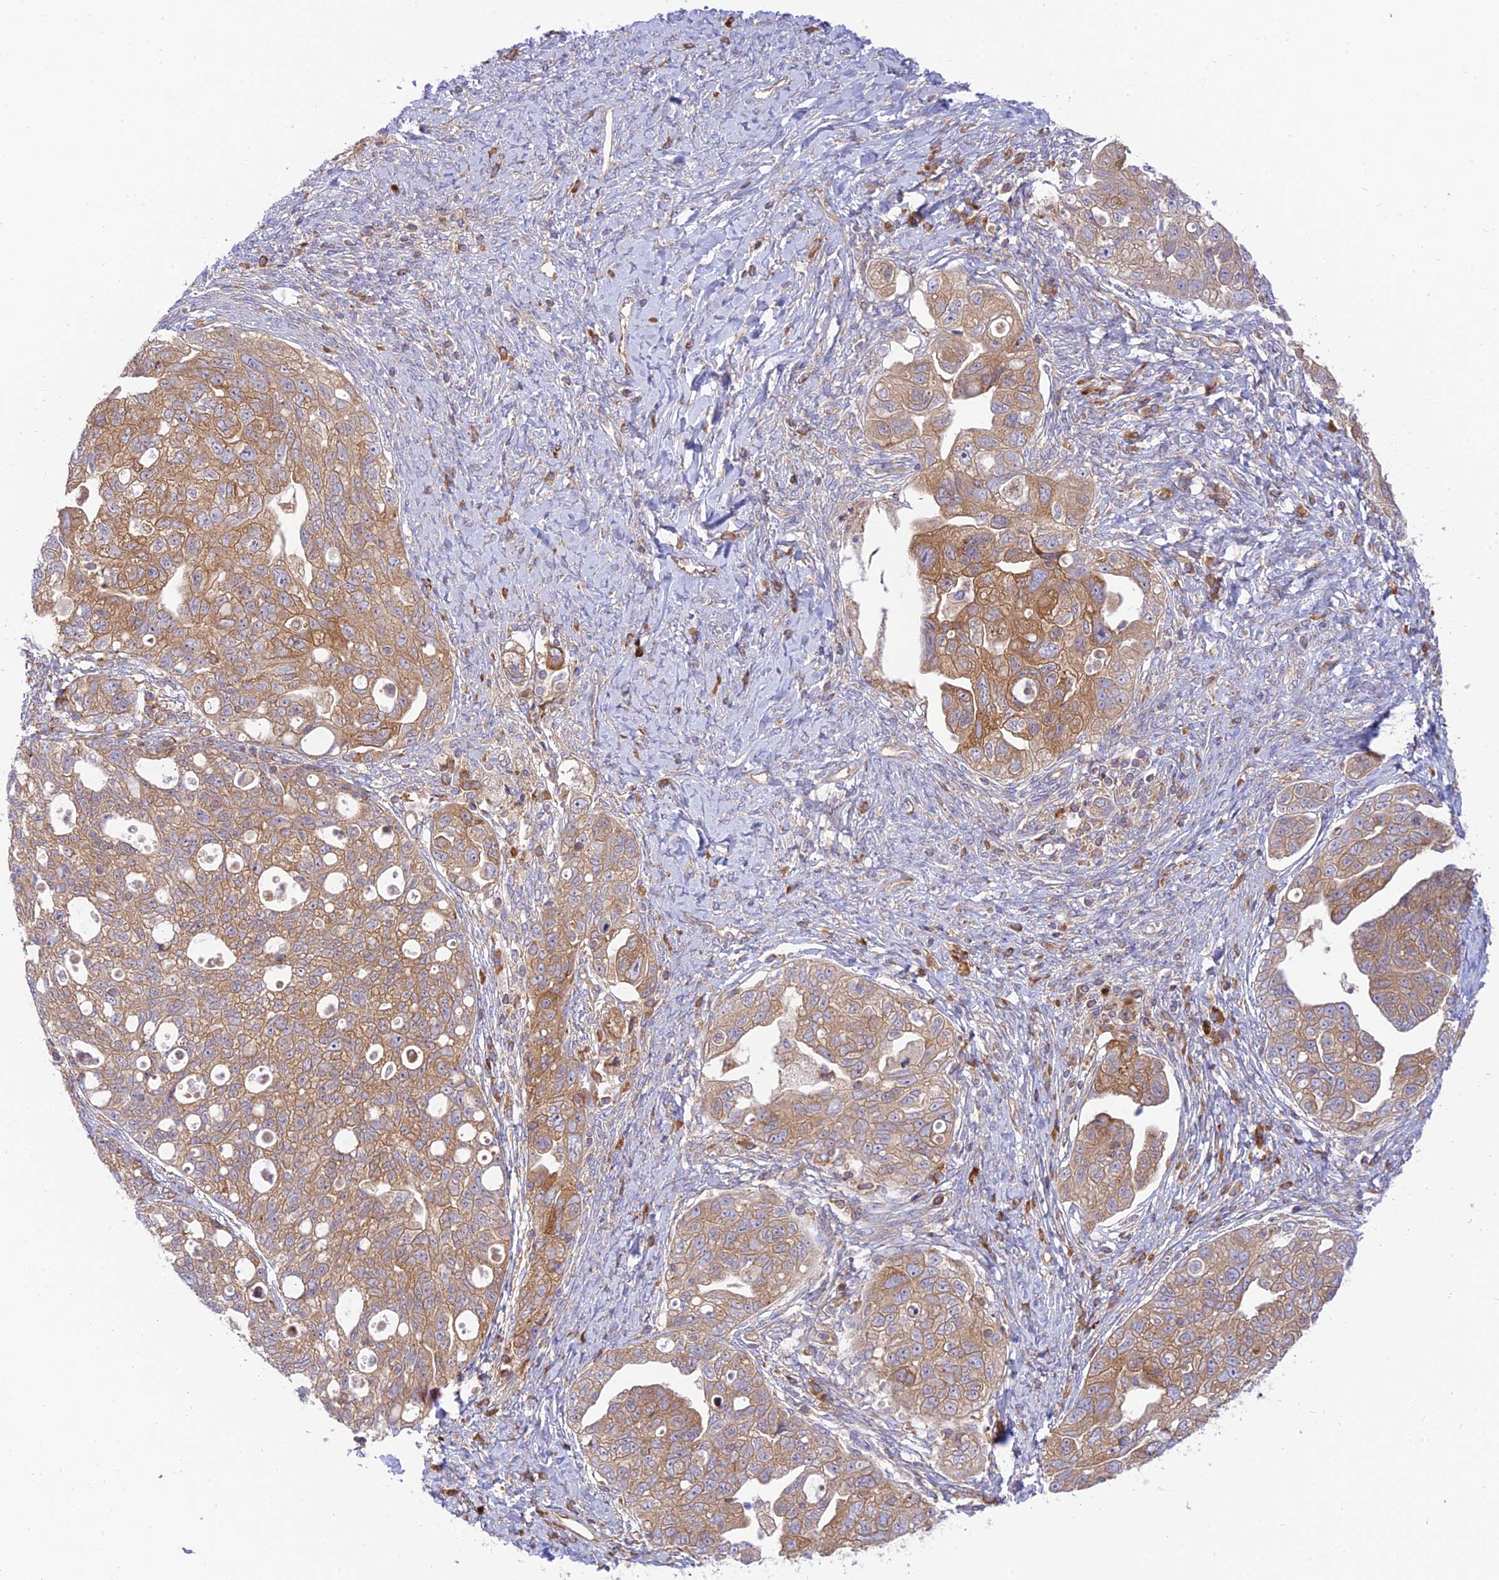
{"staining": {"intensity": "moderate", "quantity": ">75%", "location": "cytoplasmic/membranous"}, "tissue": "ovarian cancer", "cell_type": "Tumor cells", "image_type": "cancer", "snomed": [{"axis": "morphology", "description": "Carcinoma, NOS"}, {"axis": "morphology", "description": "Cystadenocarcinoma, serous, NOS"}, {"axis": "topography", "description": "Ovary"}], "caption": "DAB immunohistochemical staining of ovarian carcinoma reveals moderate cytoplasmic/membranous protein positivity in about >75% of tumor cells. (Stains: DAB in brown, nuclei in blue, Microscopy: brightfield microscopy at high magnification).", "gene": "PIMREG", "patient": {"sex": "female", "age": 69}}